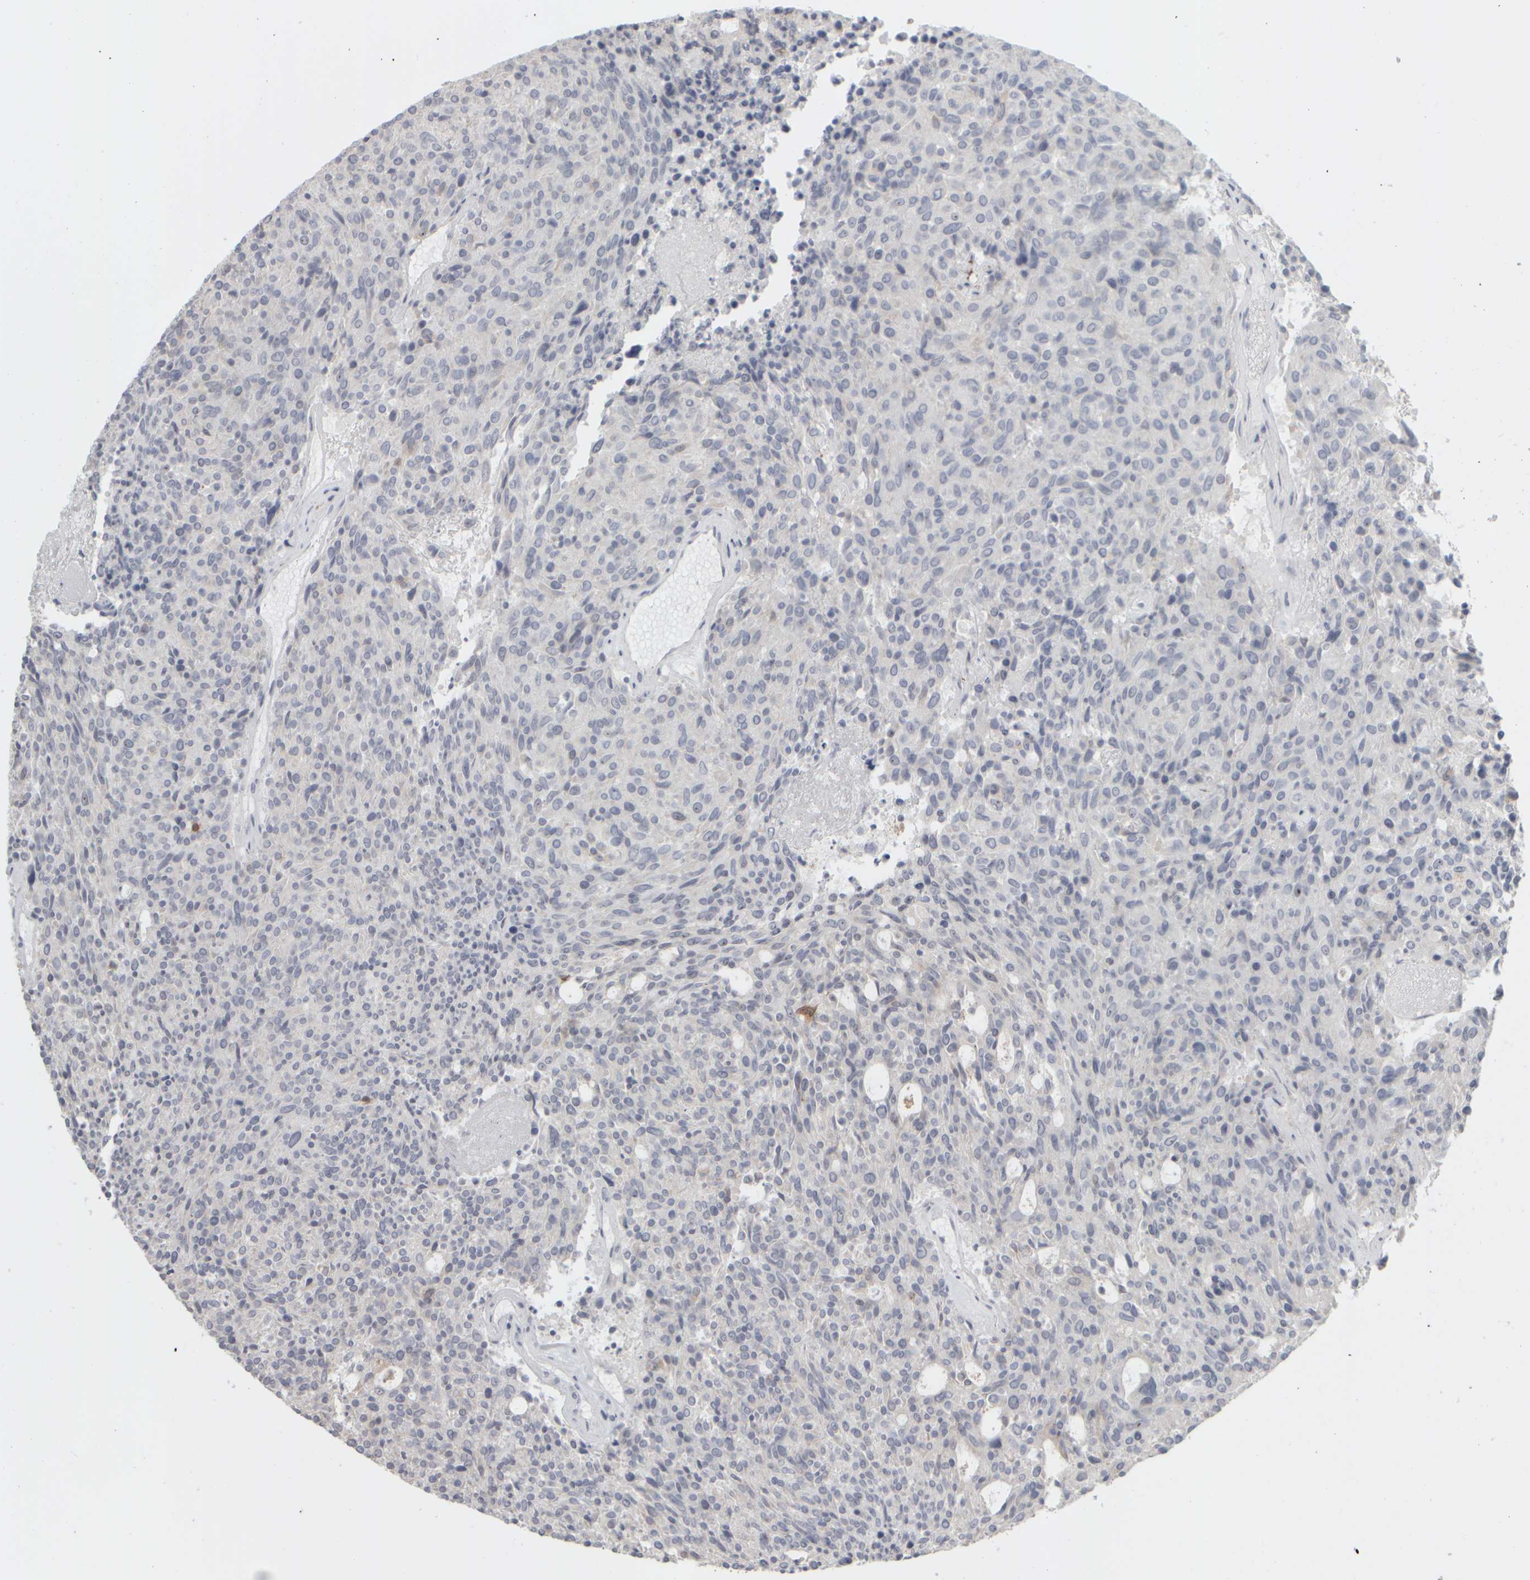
{"staining": {"intensity": "negative", "quantity": "none", "location": "none"}, "tissue": "carcinoid", "cell_type": "Tumor cells", "image_type": "cancer", "snomed": [{"axis": "morphology", "description": "Carcinoid, malignant, NOS"}, {"axis": "topography", "description": "Pancreas"}], "caption": "Tumor cells show no significant protein expression in carcinoid.", "gene": "DCXR", "patient": {"sex": "female", "age": 54}}